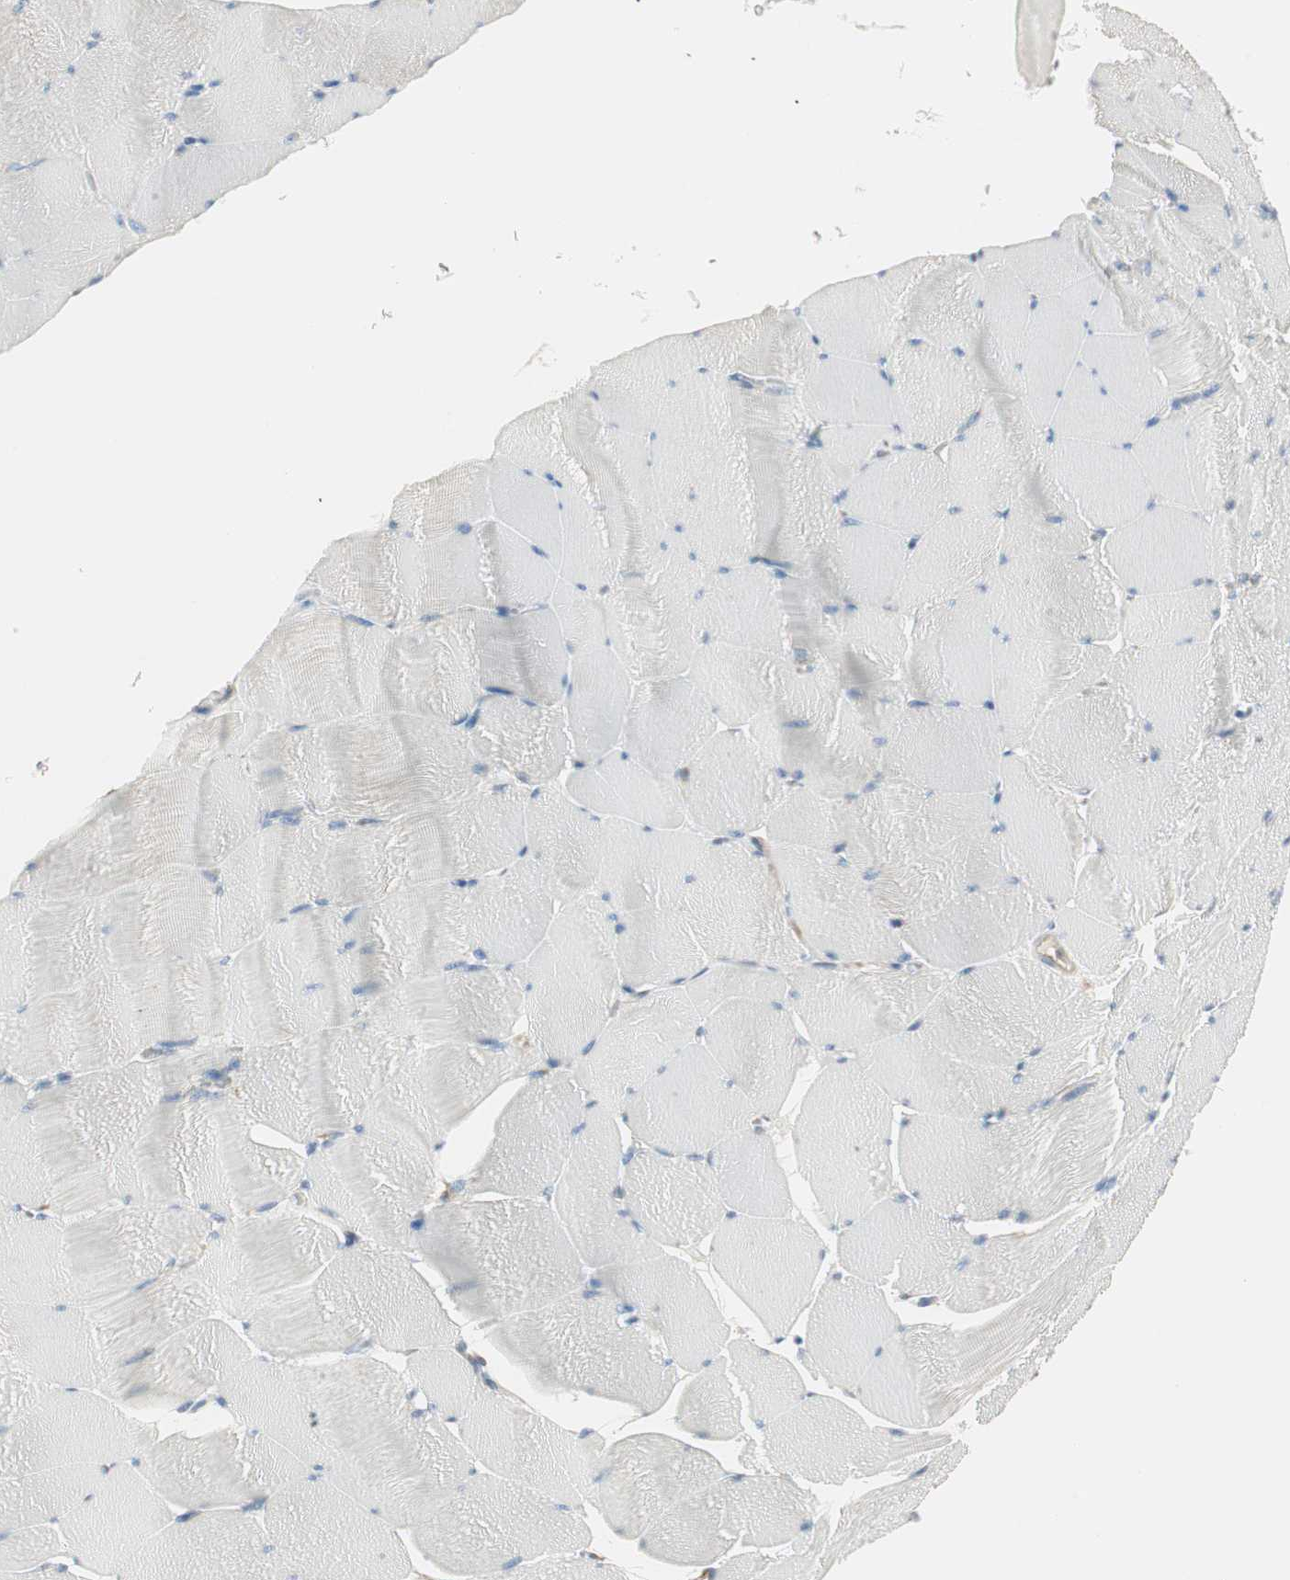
{"staining": {"intensity": "negative", "quantity": "none", "location": "none"}, "tissue": "skeletal muscle", "cell_type": "Myocytes", "image_type": "normal", "snomed": [{"axis": "morphology", "description": "Normal tissue, NOS"}, {"axis": "topography", "description": "Skeletal muscle"}], "caption": "Myocytes are negative for brown protein staining in unremarkable skeletal muscle. (DAB (3,3'-diaminobenzidine) immunohistochemistry, high magnification).", "gene": "CRLF3", "patient": {"sex": "male", "age": 62}}